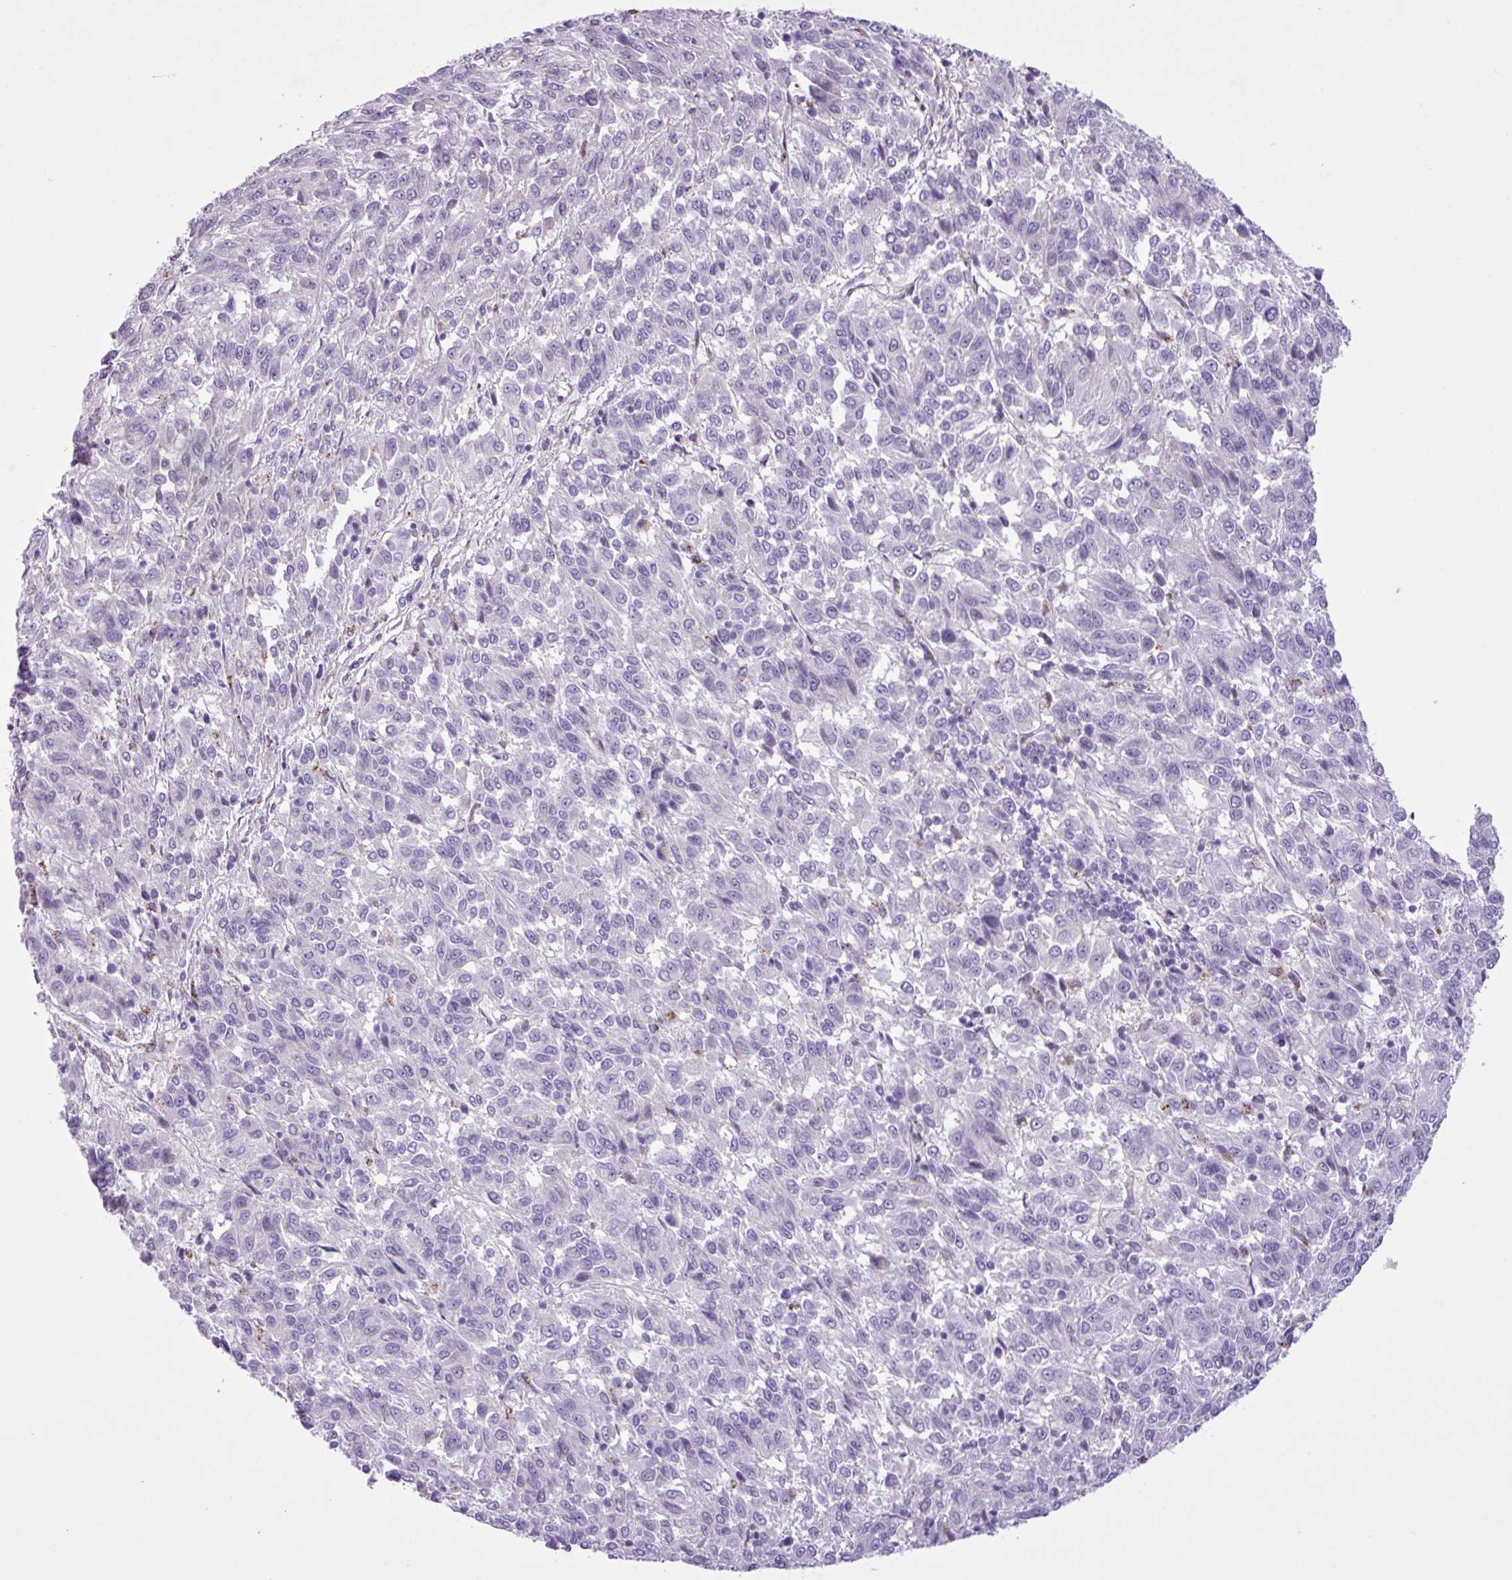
{"staining": {"intensity": "negative", "quantity": "none", "location": "none"}, "tissue": "melanoma", "cell_type": "Tumor cells", "image_type": "cancer", "snomed": [{"axis": "morphology", "description": "Malignant melanoma, Metastatic site"}, {"axis": "topography", "description": "Lung"}], "caption": "This histopathology image is of melanoma stained with immunohistochemistry to label a protein in brown with the nuclei are counter-stained blue. There is no positivity in tumor cells.", "gene": "CD248", "patient": {"sex": "male", "age": 64}}